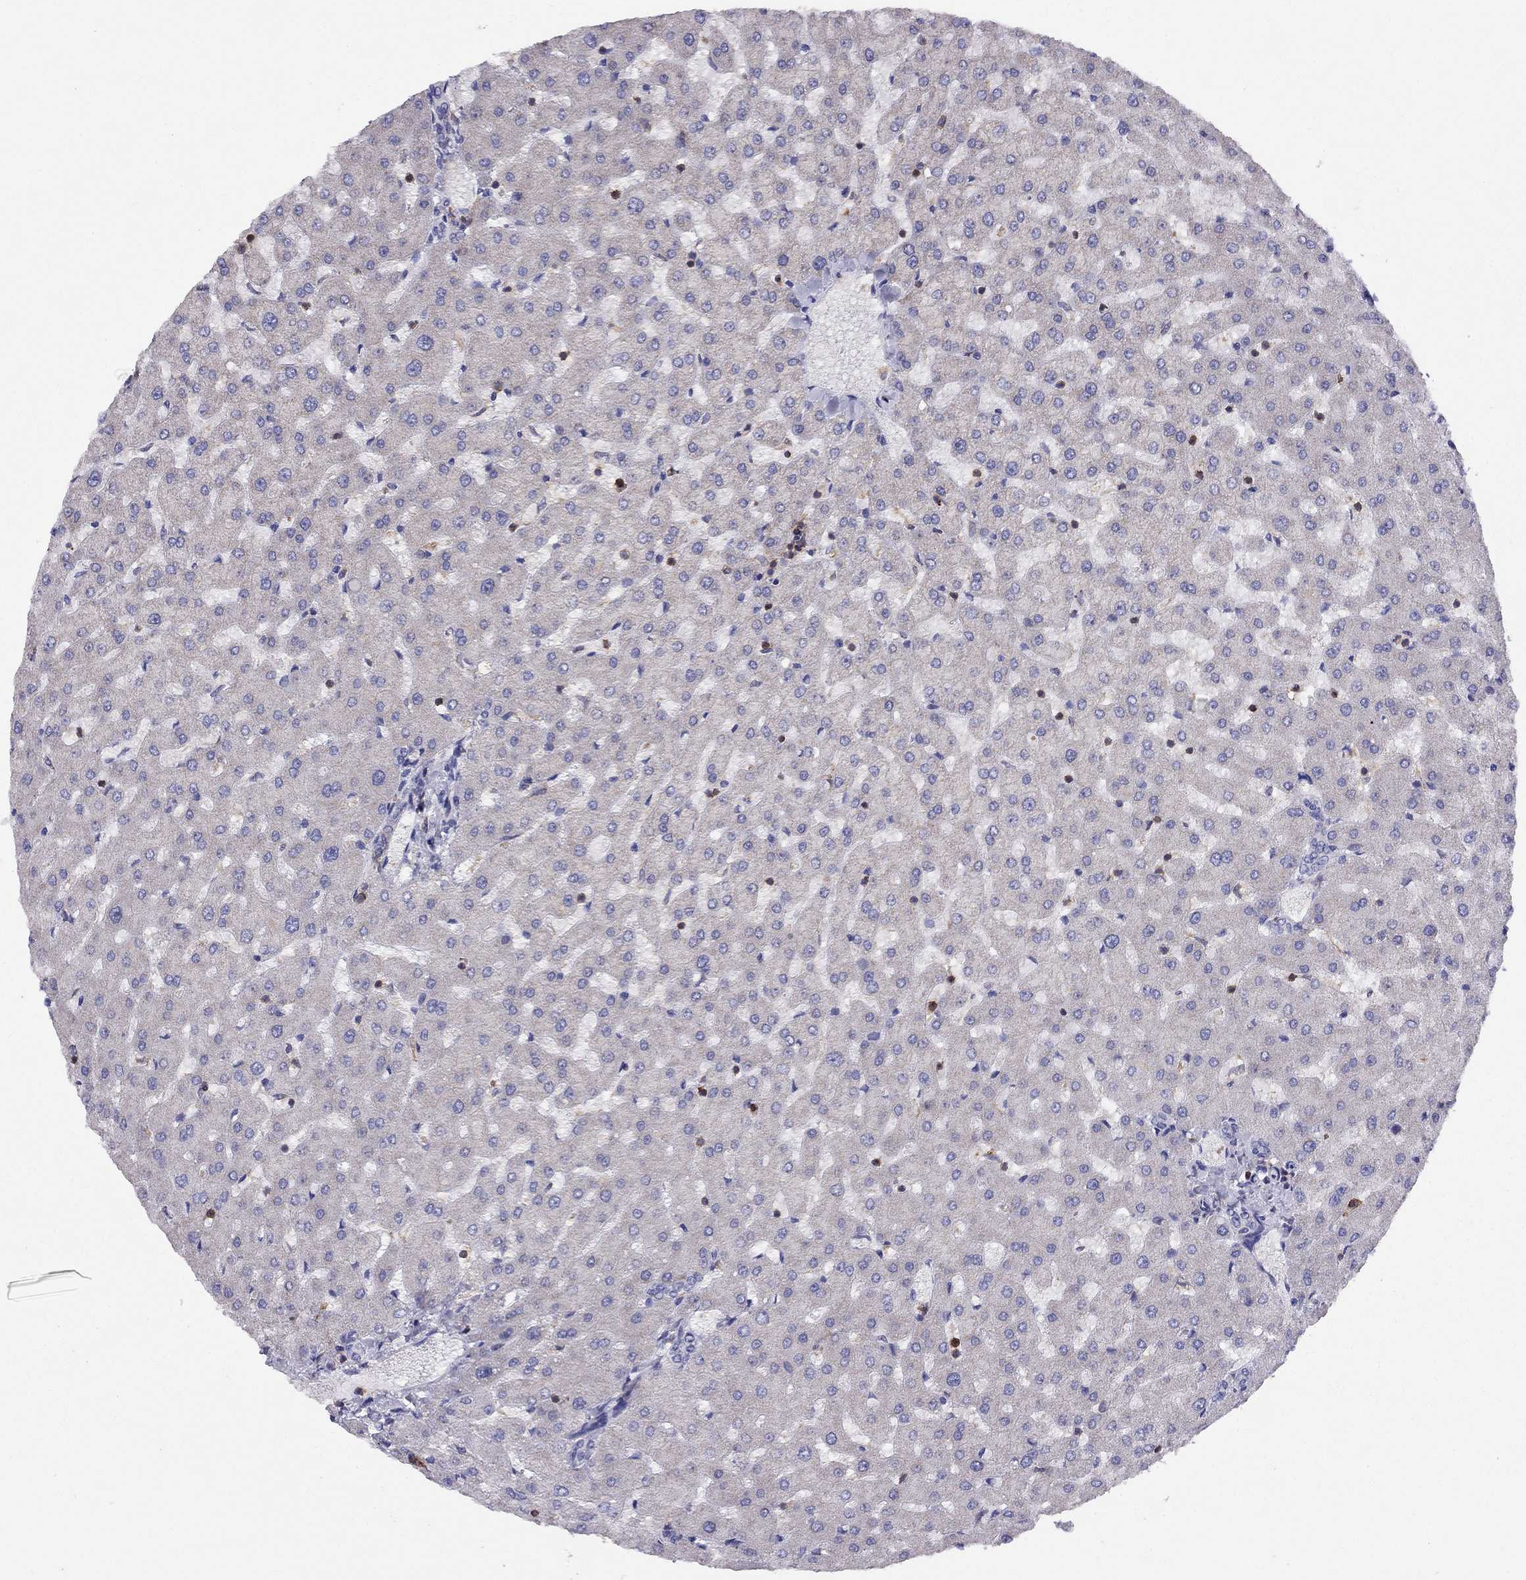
{"staining": {"intensity": "negative", "quantity": "none", "location": "none"}, "tissue": "liver", "cell_type": "Cholangiocytes", "image_type": "normal", "snomed": [{"axis": "morphology", "description": "Normal tissue, NOS"}, {"axis": "topography", "description": "Liver"}], "caption": "Liver stained for a protein using immunohistochemistry (IHC) displays no positivity cholangiocytes.", "gene": "CITED1", "patient": {"sex": "female", "age": 50}}